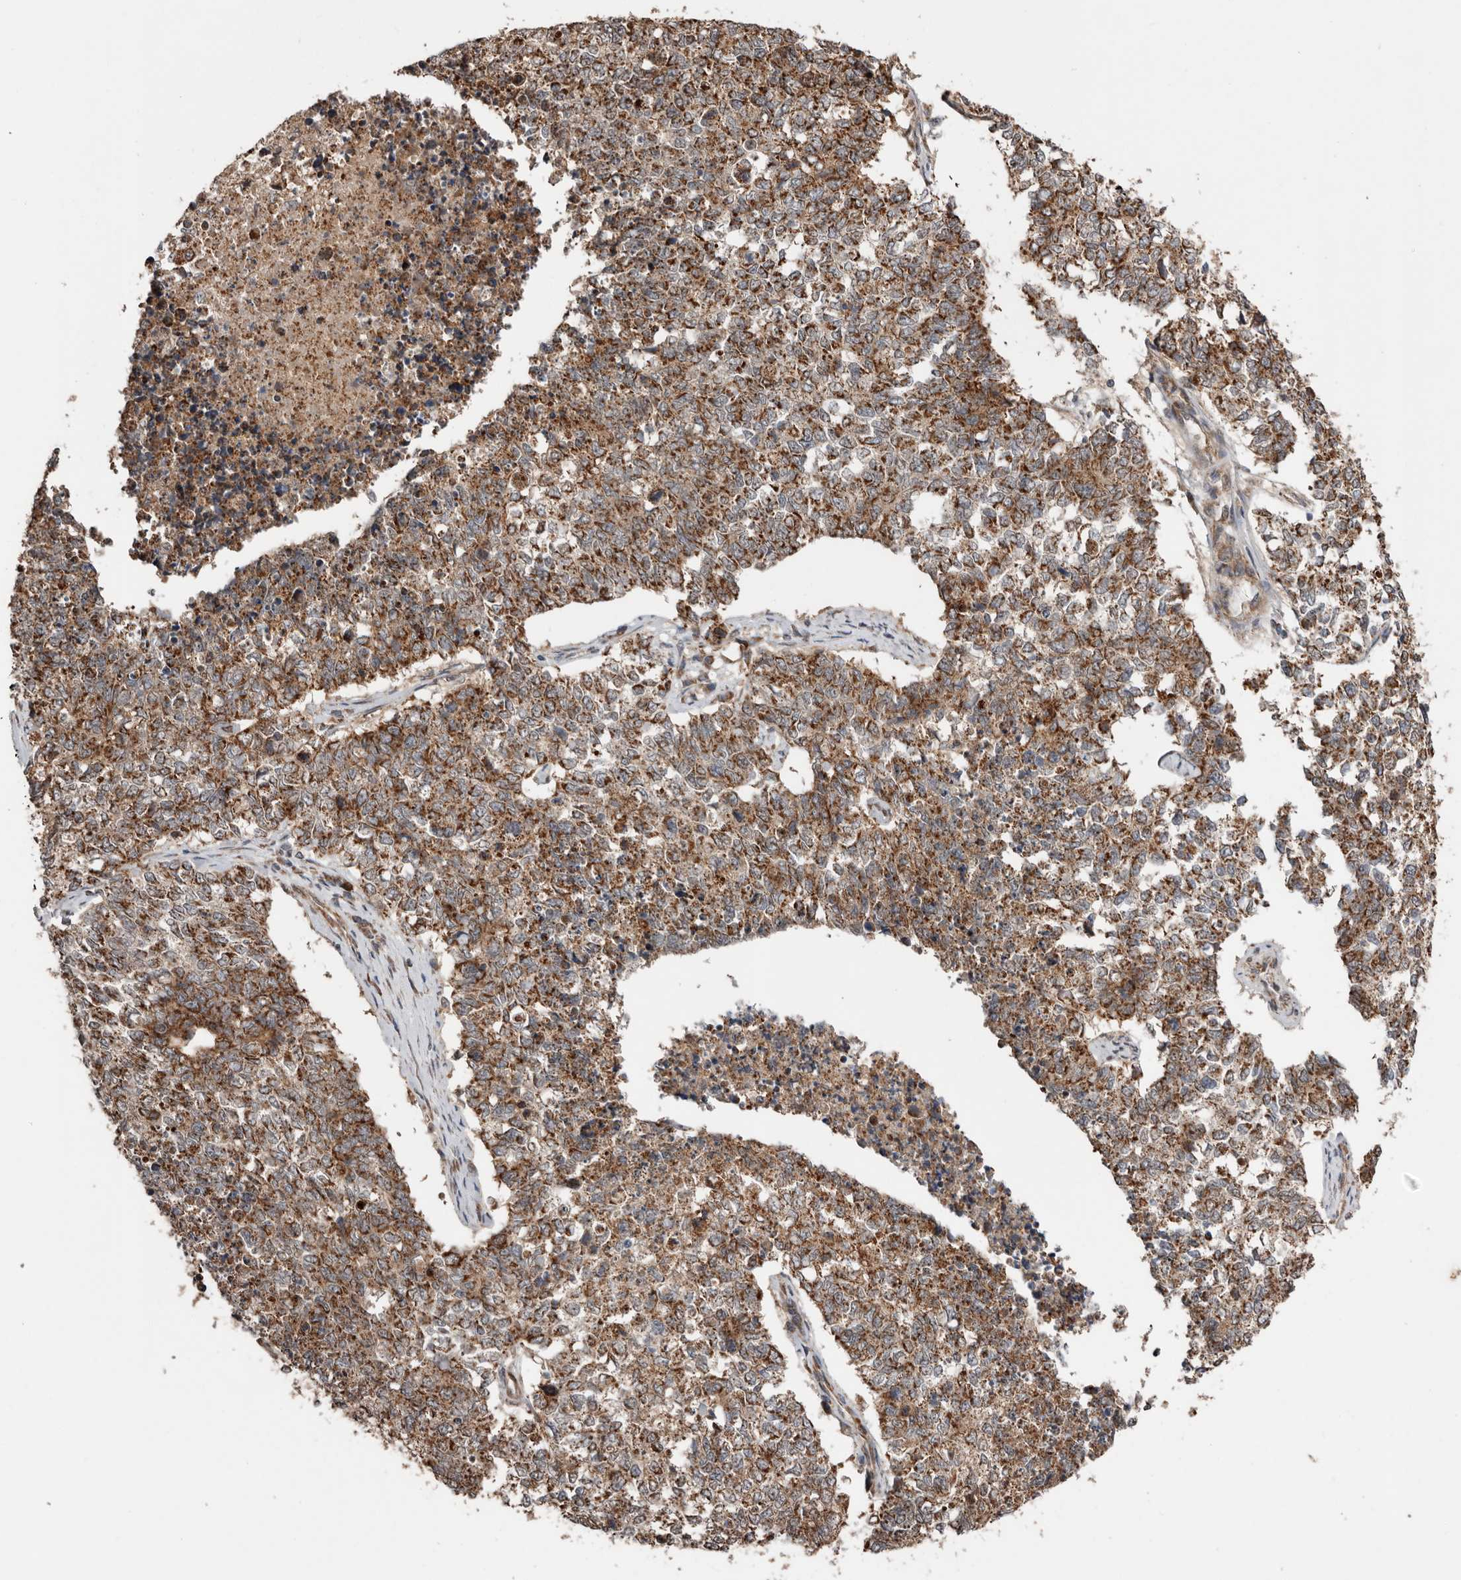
{"staining": {"intensity": "moderate", "quantity": ">75%", "location": "cytoplasmic/membranous"}, "tissue": "cervical cancer", "cell_type": "Tumor cells", "image_type": "cancer", "snomed": [{"axis": "morphology", "description": "Squamous cell carcinoma, NOS"}, {"axis": "topography", "description": "Cervix"}], "caption": "Brown immunohistochemical staining in human cervical cancer exhibits moderate cytoplasmic/membranous expression in about >75% of tumor cells. The protein of interest is stained brown, and the nuclei are stained in blue (DAB (3,3'-diaminobenzidine) IHC with brightfield microscopy, high magnification).", "gene": "PROKR1", "patient": {"sex": "female", "age": 63}}